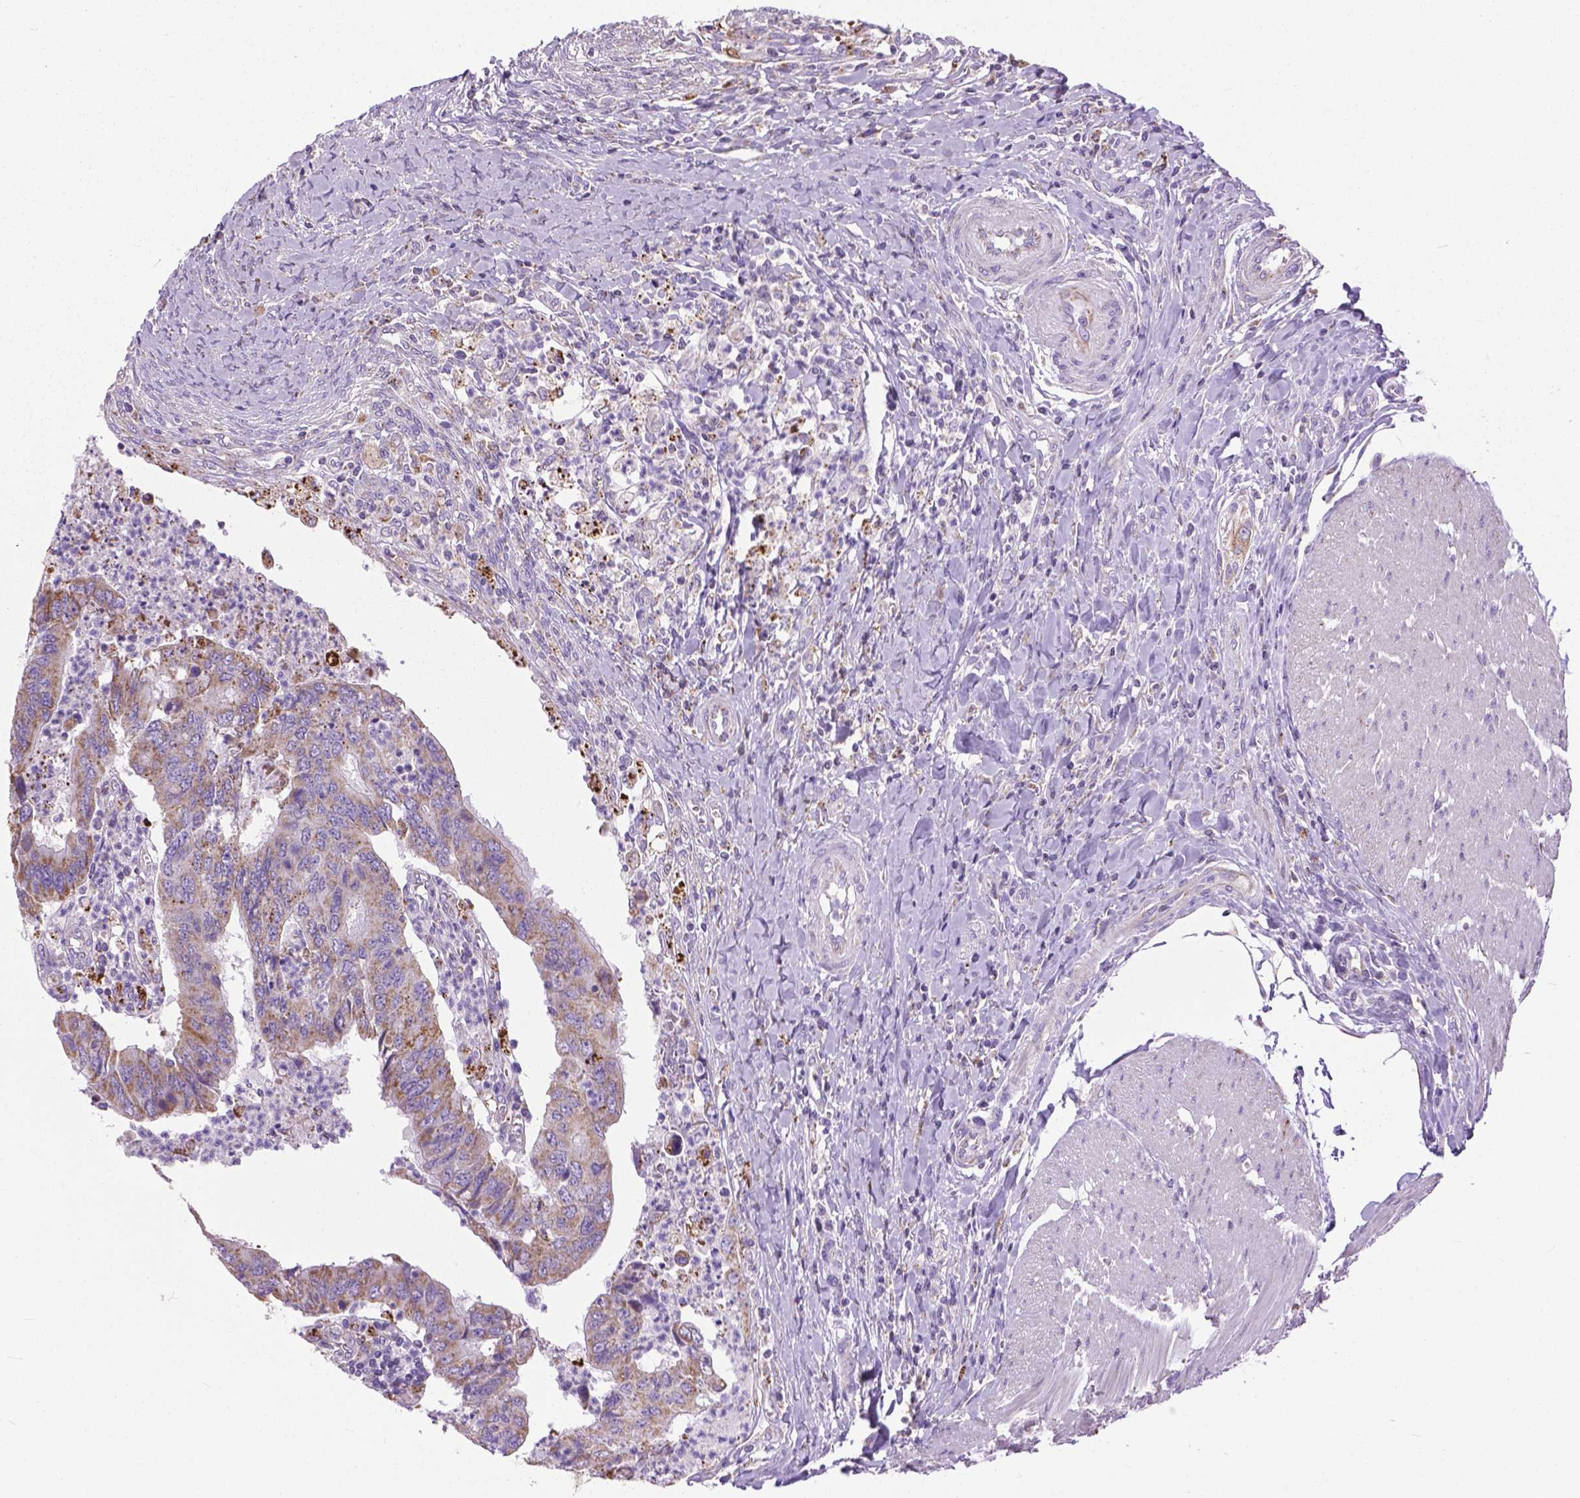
{"staining": {"intensity": "weak", "quantity": "25%-75%", "location": "cytoplasmic/membranous"}, "tissue": "colorectal cancer", "cell_type": "Tumor cells", "image_type": "cancer", "snomed": [{"axis": "morphology", "description": "Adenocarcinoma, NOS"}, {"axis": "topography", "description": "Colon"}], "caption": "Colorectal cancer tissue shows weak cytoplasmic/membranous positivity in approximately 25%-75% of tumor cells, visualized by immunohistochemistry. The staining was performed using DAB to visualize the protein expression in brown, while the nuclei were stained in blue with hematoxylin (Magnification: 20x).", "gene": "VDAC1", "patient": {"sex": "female", "age": 67}}